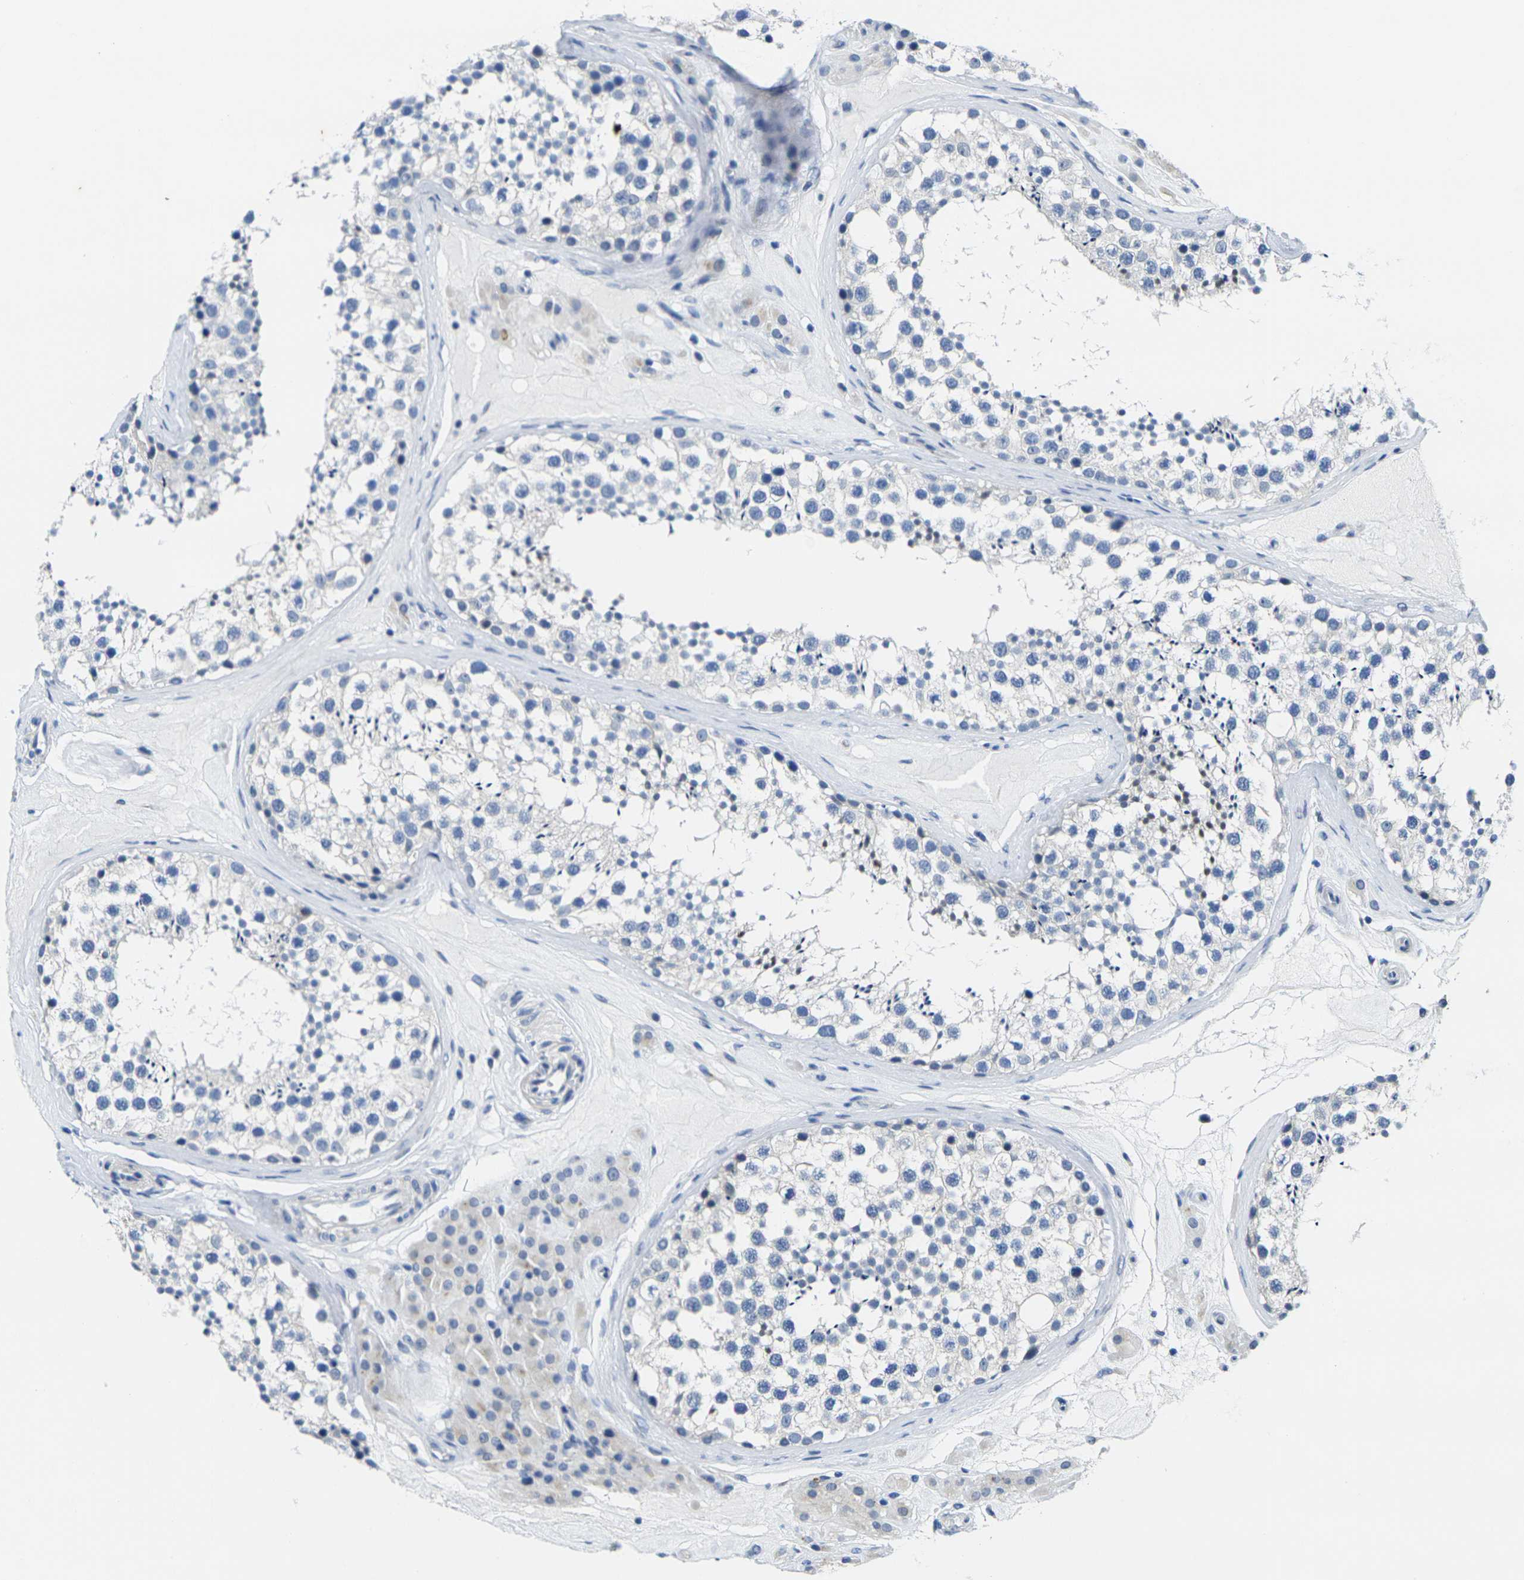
{"staining": {"intensity": "negative", "quantity": "none", "location": "none"}, "tissue": "testis", "cell_type": "Cells in seminiferous ducts", "image_type": "normal", "snomed": [{"axis": "morphology", "description": "Normal tissue, NOS"}, {"axis": "topography", "description": "Testis"}], "caption": "The photomicrograph displays no staining of cells in seminiferous ducts in unremarkable testis. Brightfield microscopy of immunohistochemistry stained with DAB (brown) and hematoxylin (blue), captured at high magnification.", "gene": "CRK", "patient": {"sex": "male", "age": 46}}